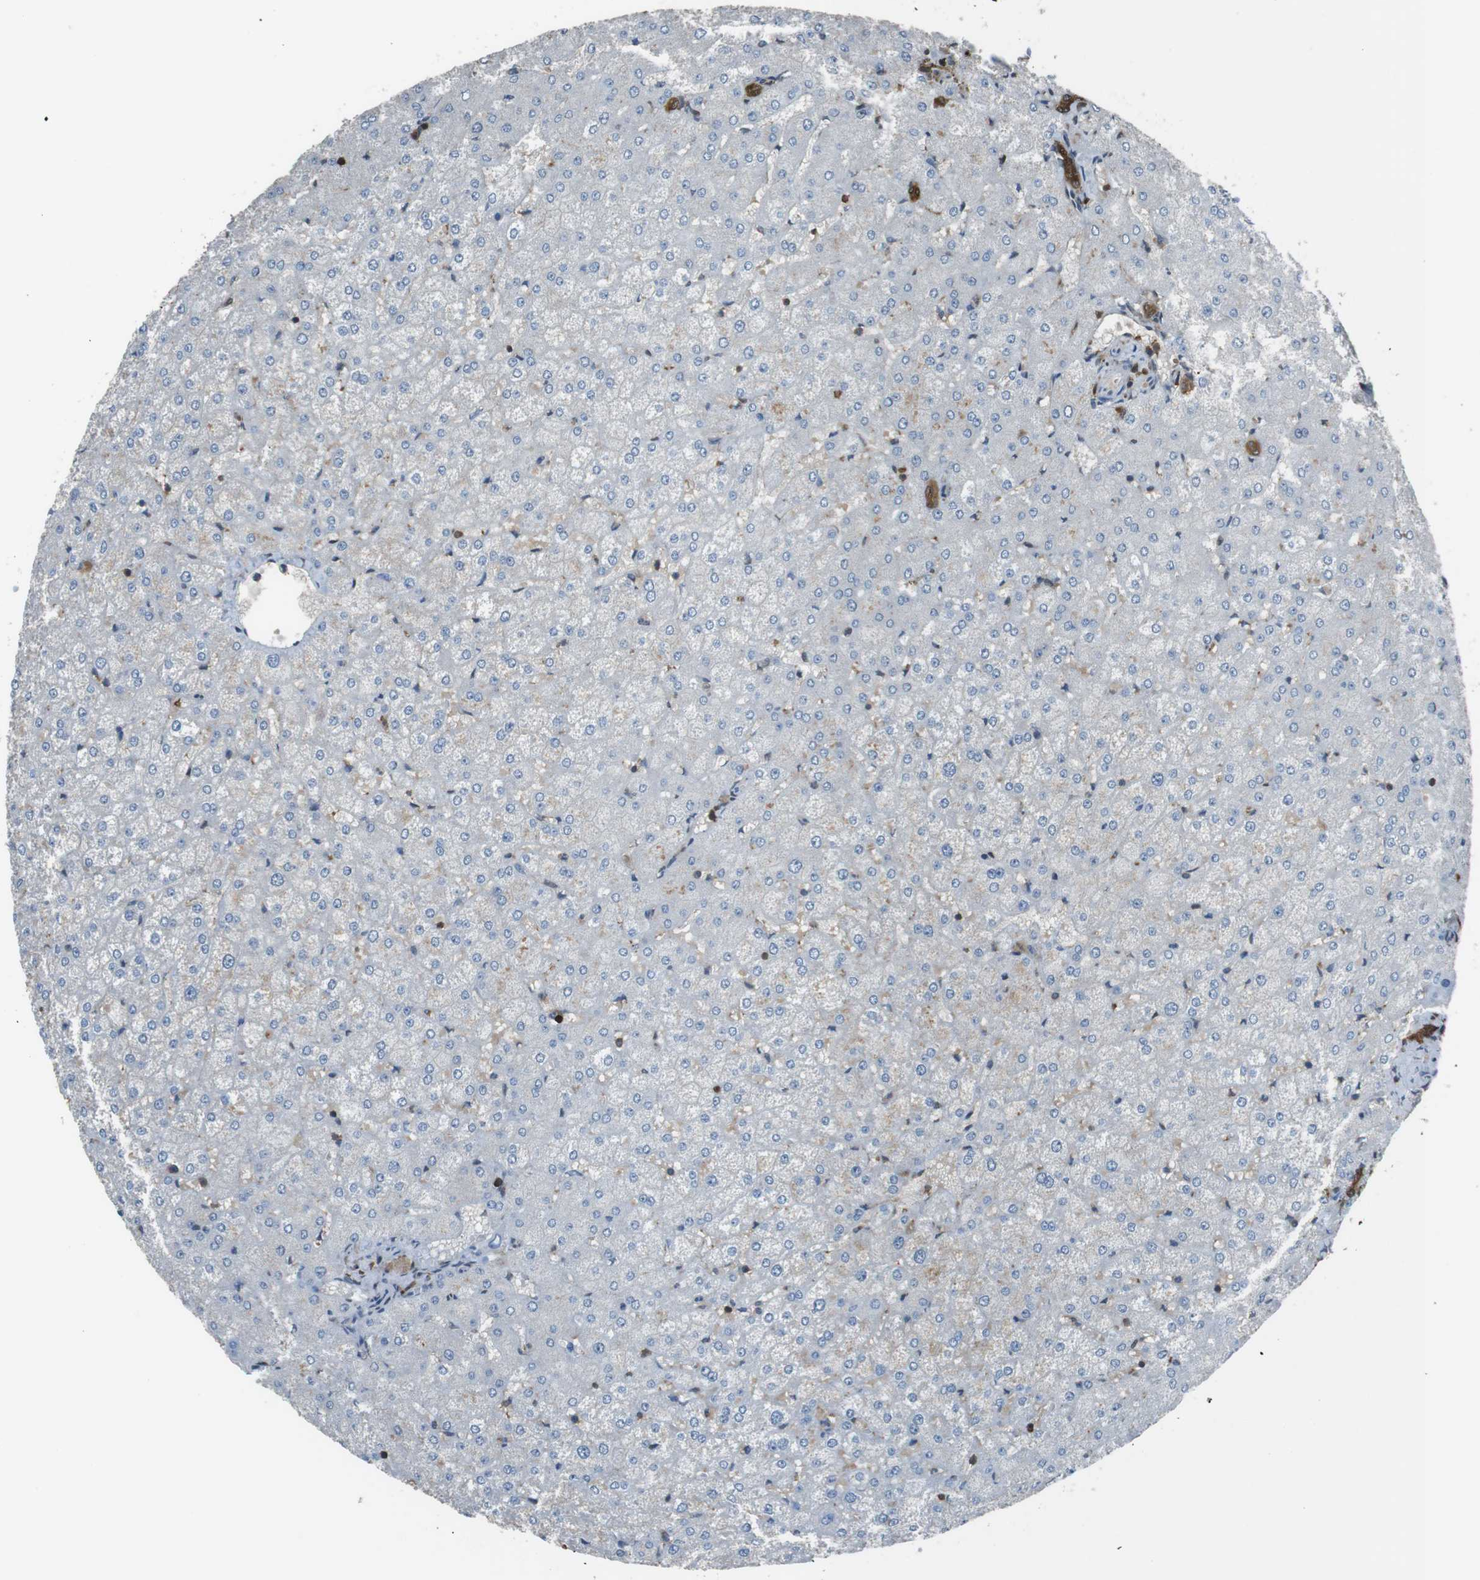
{"staining": {"intensity": "strong", "quantity": ">75%", "location": "cytoplasmic/membranous,nuclear"}, "tissue": "liver", "cell_type": "Cholangiocytes", "image_type": "normal", "snomed": [{"axis": "morphology", "description": "Normal tissue, NOS"}, {"axis": "topography", "description": "Liver"}], "caption": "Protein staining of normal liver displays strong cytoplasmic/membranous,nuclear expression in approximately >75% of cholangiocytes.", "gene": "TWSG1", "patient": {"sex": "female", "age": 32}}